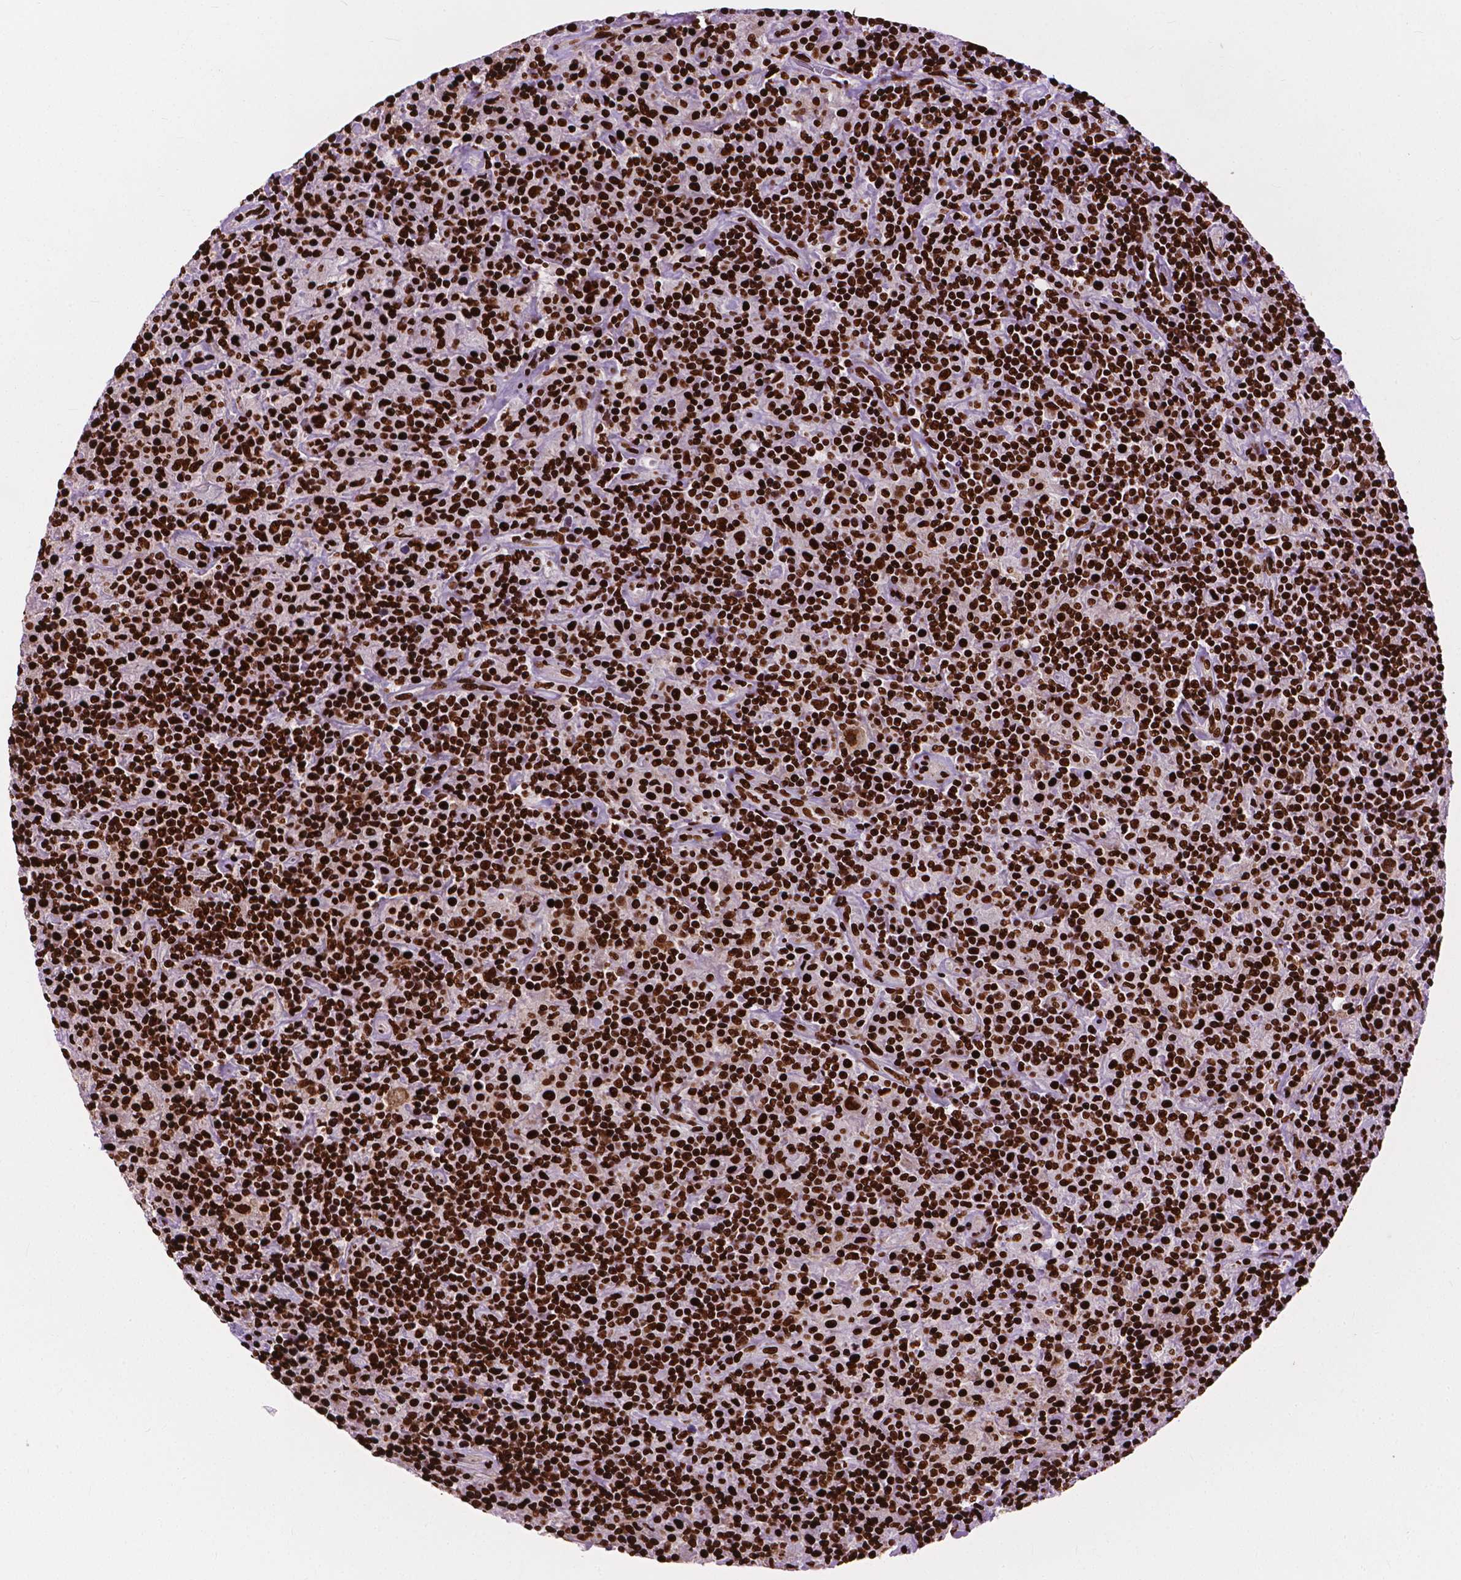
{"staining": {"intensity": "strong", "quantity": ">75%", "location": "nuclear"}, "tissue": "lymphoma", "cell_type": "Tumor cells", "image_type": "cancer", "snomed": [{"axis": "morphology", "description": "Hodgkin's disease, NOS"}, {"axis": "topography", "description": "Lymph node"}], "caption": "IHC staining of Hodgkin's disease, which displays high levels of strong nuclear expression in about >75% of tumor cells indicating strong nuclear protein staining. The staining was performed using DAB (3,3'-diaminobenzidine) (brown) for protein detection and nuclei were counterstained in hematoxylin (blue).", "gene": "SMIM5", "patient": {"sex": "male", "age": 70}}